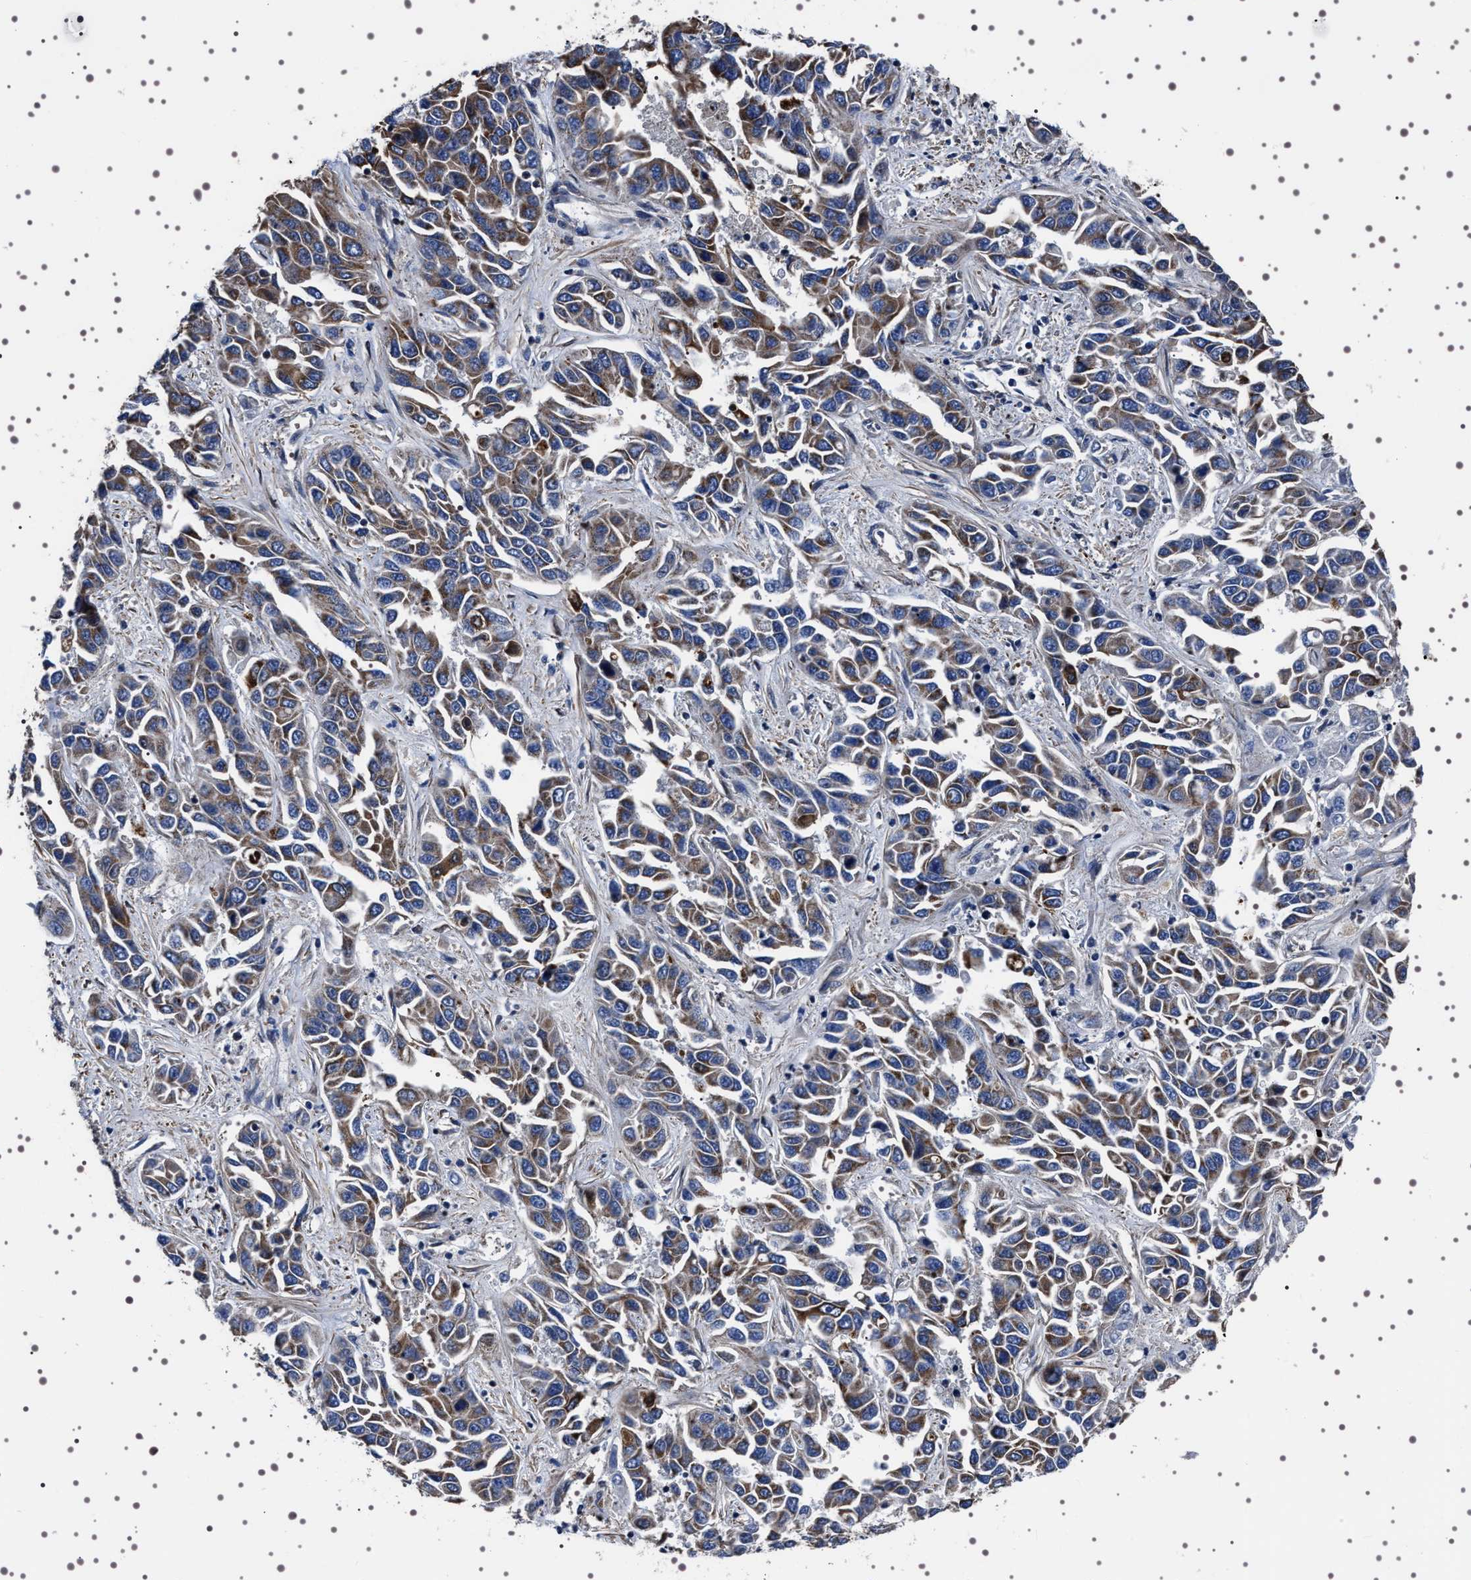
{"staining": {"intensity": "moderate", "quantity": ">75%", "location": "cytoplasmic/membranous"}, "tissue": "liver cancer", "cell_type": "Tumor cells", "image_type": "cancer", "snomed": [{"axis": "morphology", "description": "Cholangiocarcinoma"}, {"axis": "topography", "description": "Liver"}], "caption": "Protein staining reveals moderate cytoplasmic/membranous positivity in approximately >75% of tumor cells in liver cholangiocarcinoma. The staining was performed using DAB, with brown indicating positive protein expression. Nuclei are stained blue with hematoxylin.", "gene": "WDR1", "patient": {"sex": "female", "age": 52}}